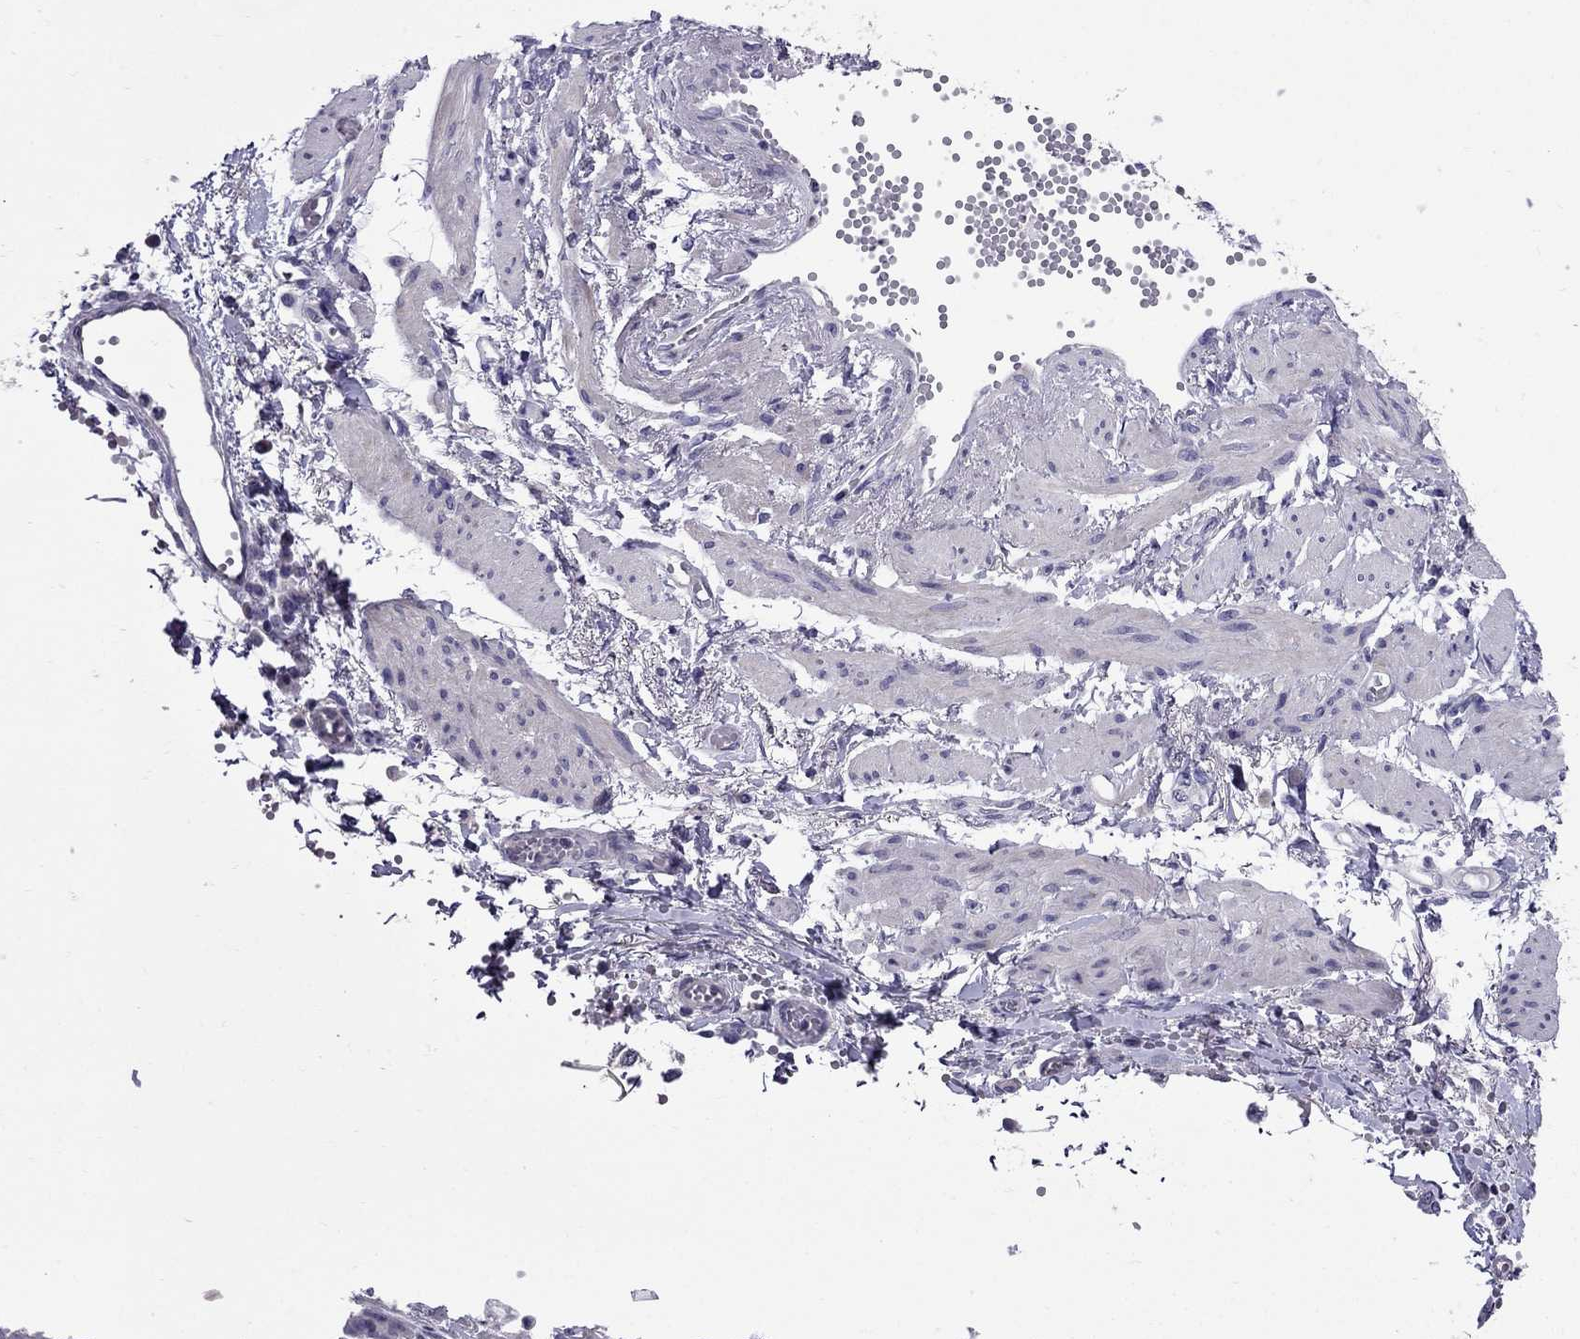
{"staining": {"intensity": "negative", "quantity": "none", "location": "none"}, "tissue": "ovarian cancer", "cell_type": "Tumor cells", "image_type": "cancer", "snomed": [{"axis": "morphology", "description": "Cystadenocarcinoma, serous, NOS"}, {"axis": "topography", "description": "Ovary"}], "caption": "A histopathology image of human serous cystadenocarcinoma (ovarian) is negative for staining in tumor cells. (Immunohistochemistry, brightfield microscopy, high magnification).", "gene": "OXCT2", "patient": {"sex": "female", "age": 67}}